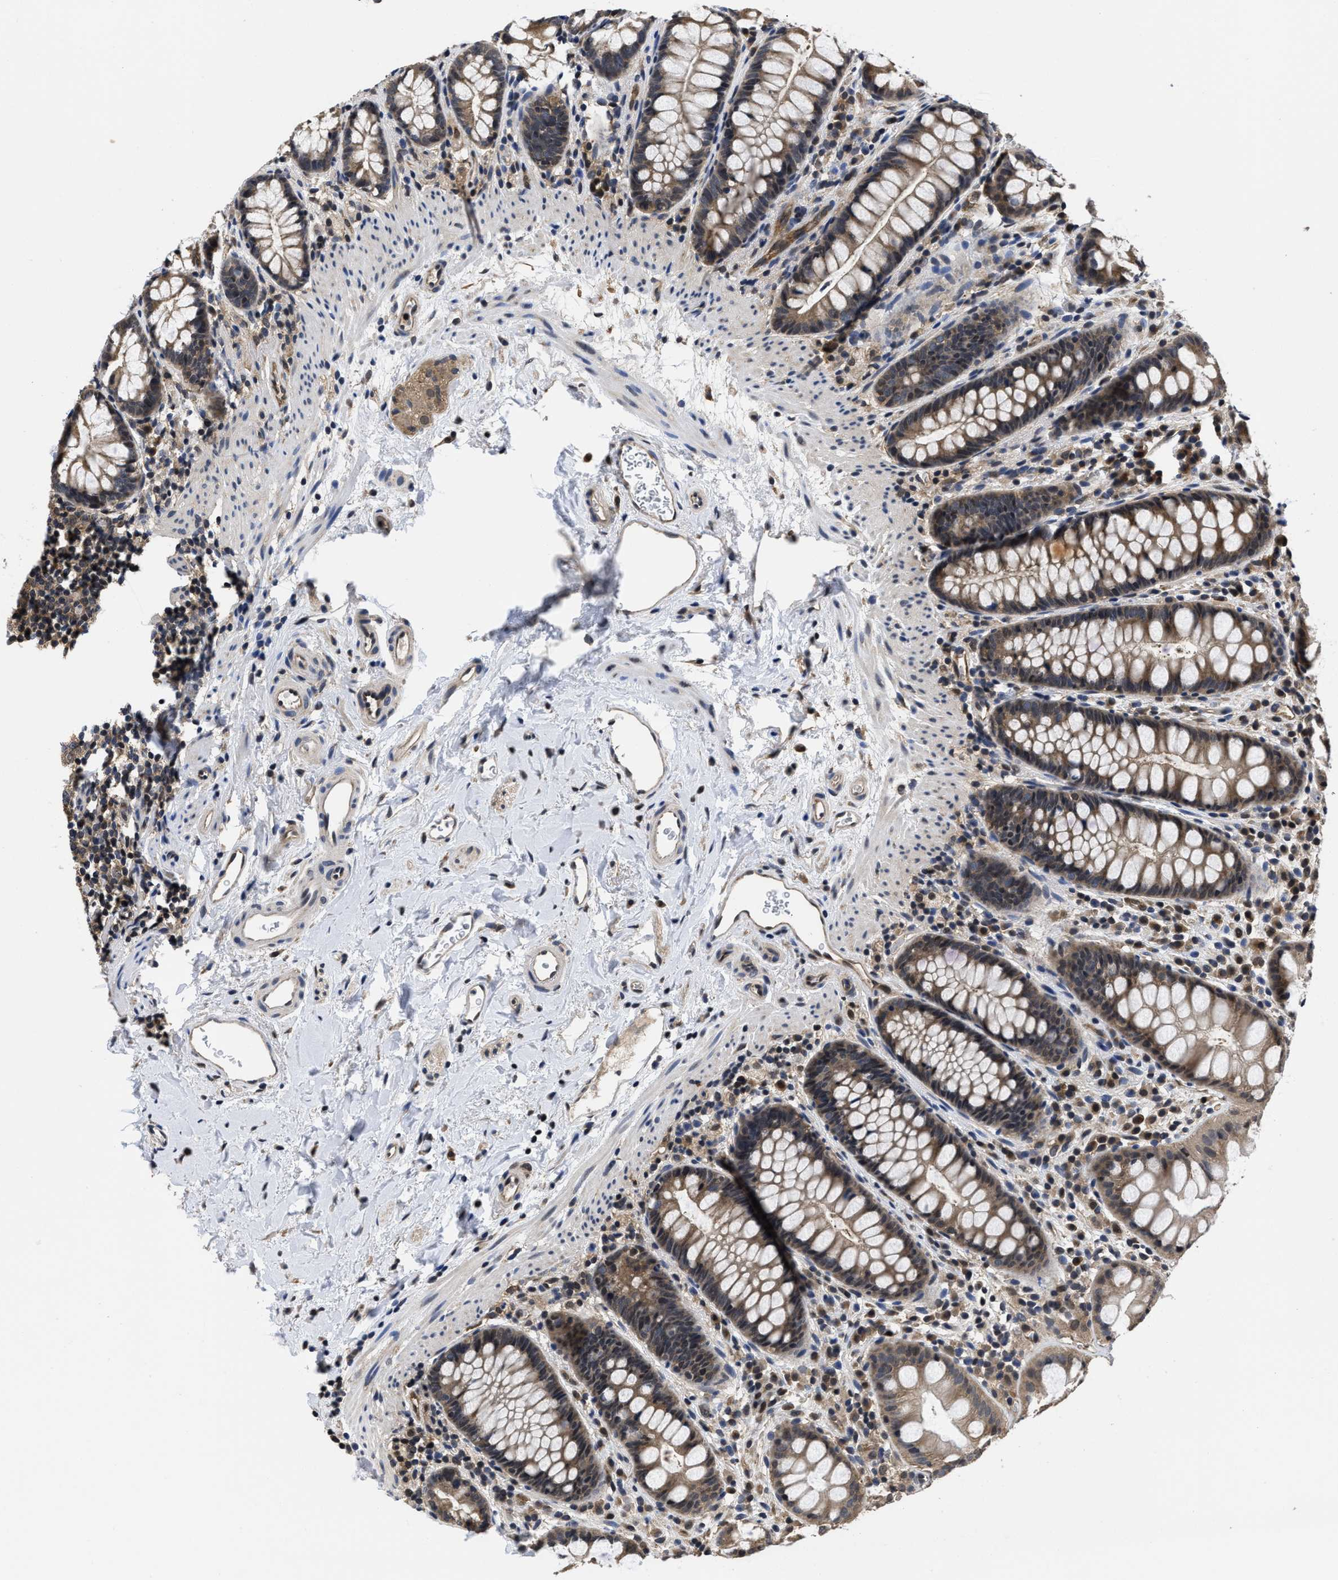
{"staining": {"intensity": "moderate", "quantity": ">75%", "location": "cytoplasmic/membranous,nuclear"}, "tissue": "rectum", "cell_type": "Glandular cells", "image_type": "normal", "snomed": [{"axis": "morphology", "description": "Normal tissue, NOS"}, {"axis": "topography", "description": "Rectum"}], "caption": "An image of human rectum stained for a protein reveals moderate cytoplasmic/membranous,nuclear brown staining in glandular cells.", "gene": "MCOLN2", "patient": {"sex": "female", "age": 65}}